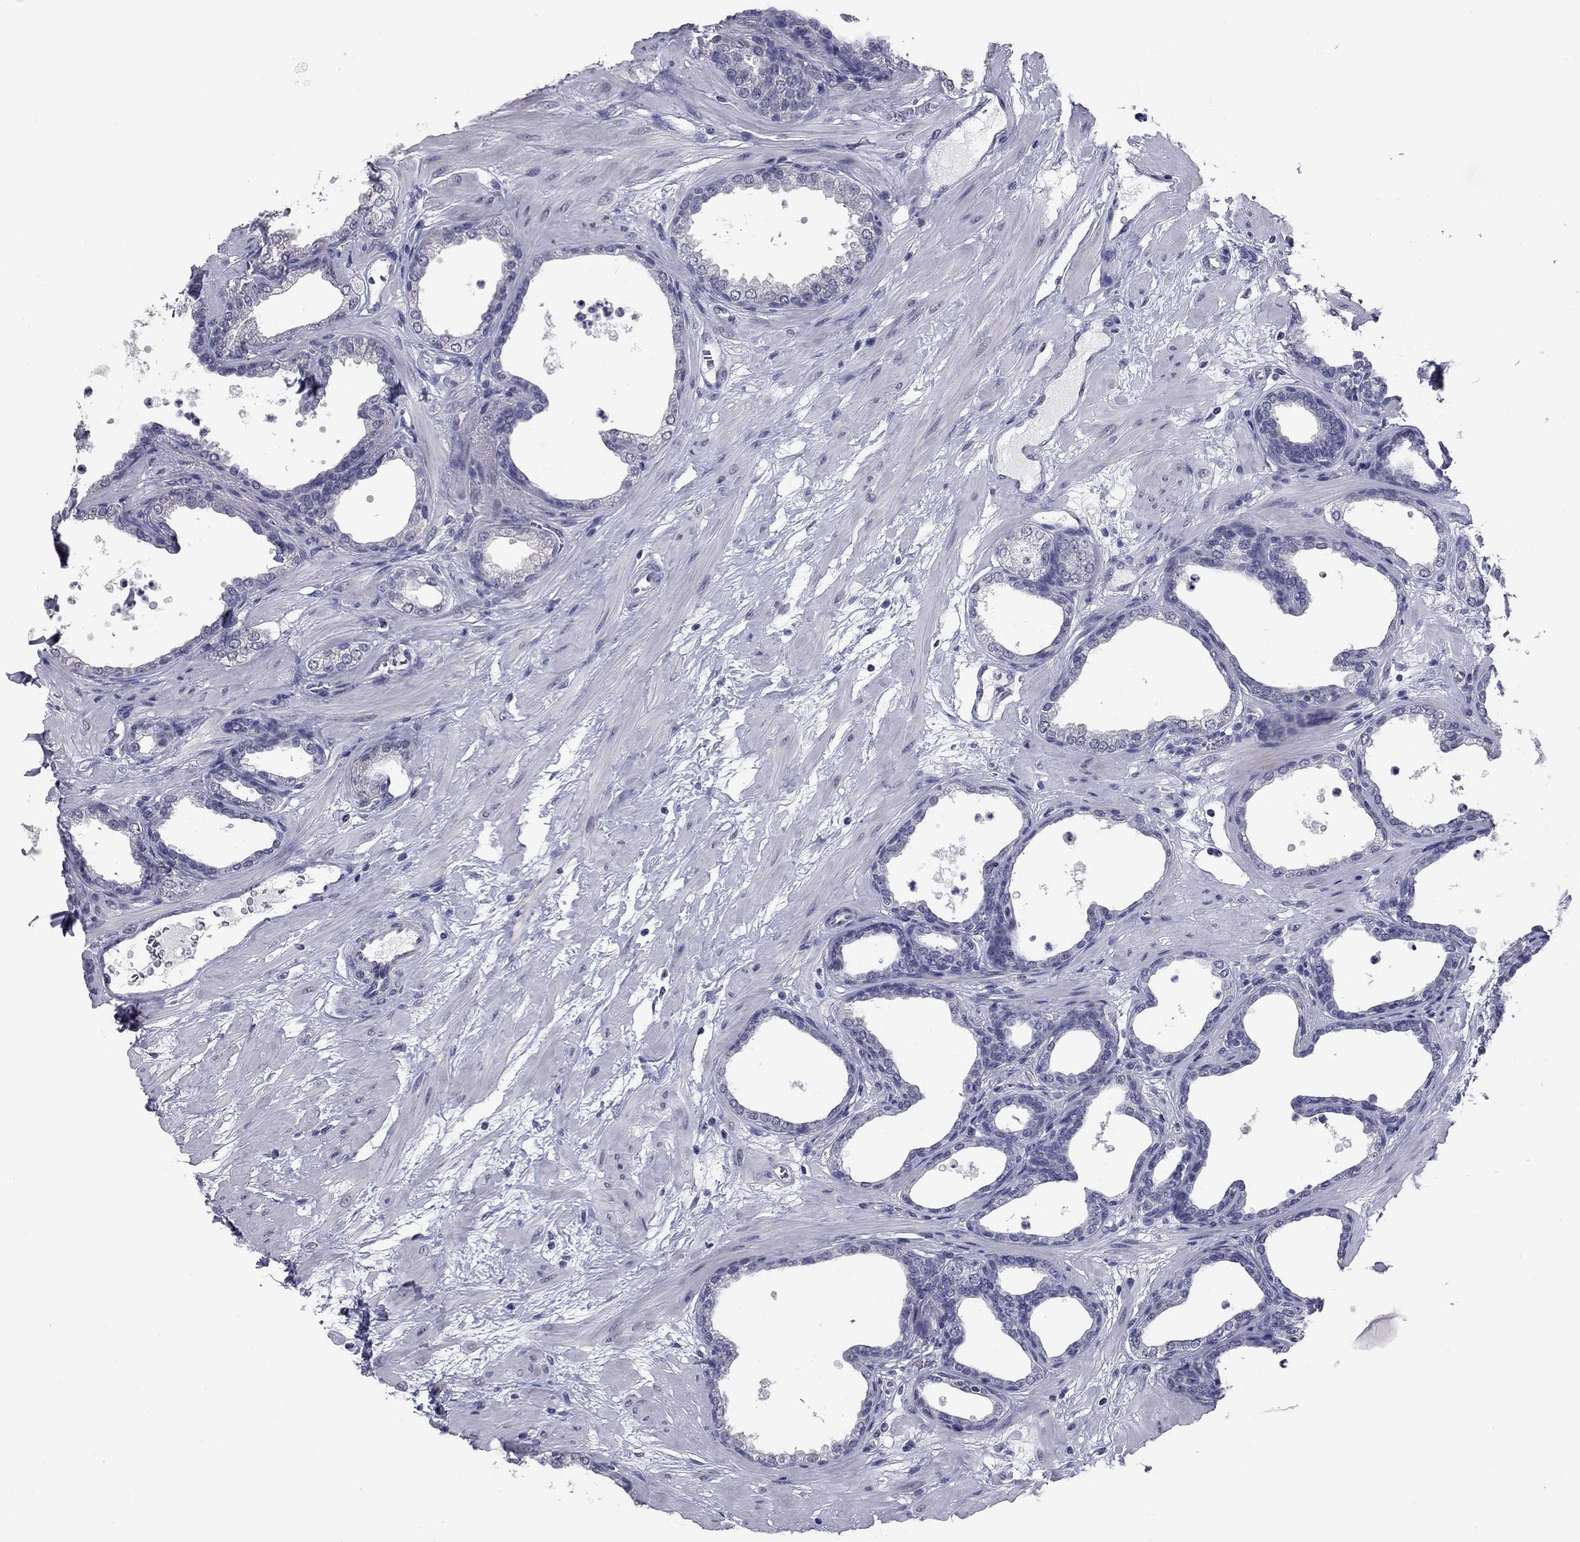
{"staining": {"intensity": "negative", "quantity": "none", "location": "none"}, "tissue": "prostate", "cell_type": "Glandular cells", "image_type": "normal", "snomed": [{"axis": "morphology", "description": "Normal tissue, NOS"}, {"axis": "topography", "description": "Prostate"}], "caption": "Immunohistochemistry (IHC) histopathology image of benign prostate: prostate stained with DAB (3,3'-diaminobenzidine) exhibits no significant protein staining in glandular cells.", "gene": "SHOC2", "patient": {"sex": "male", "age": 37}}